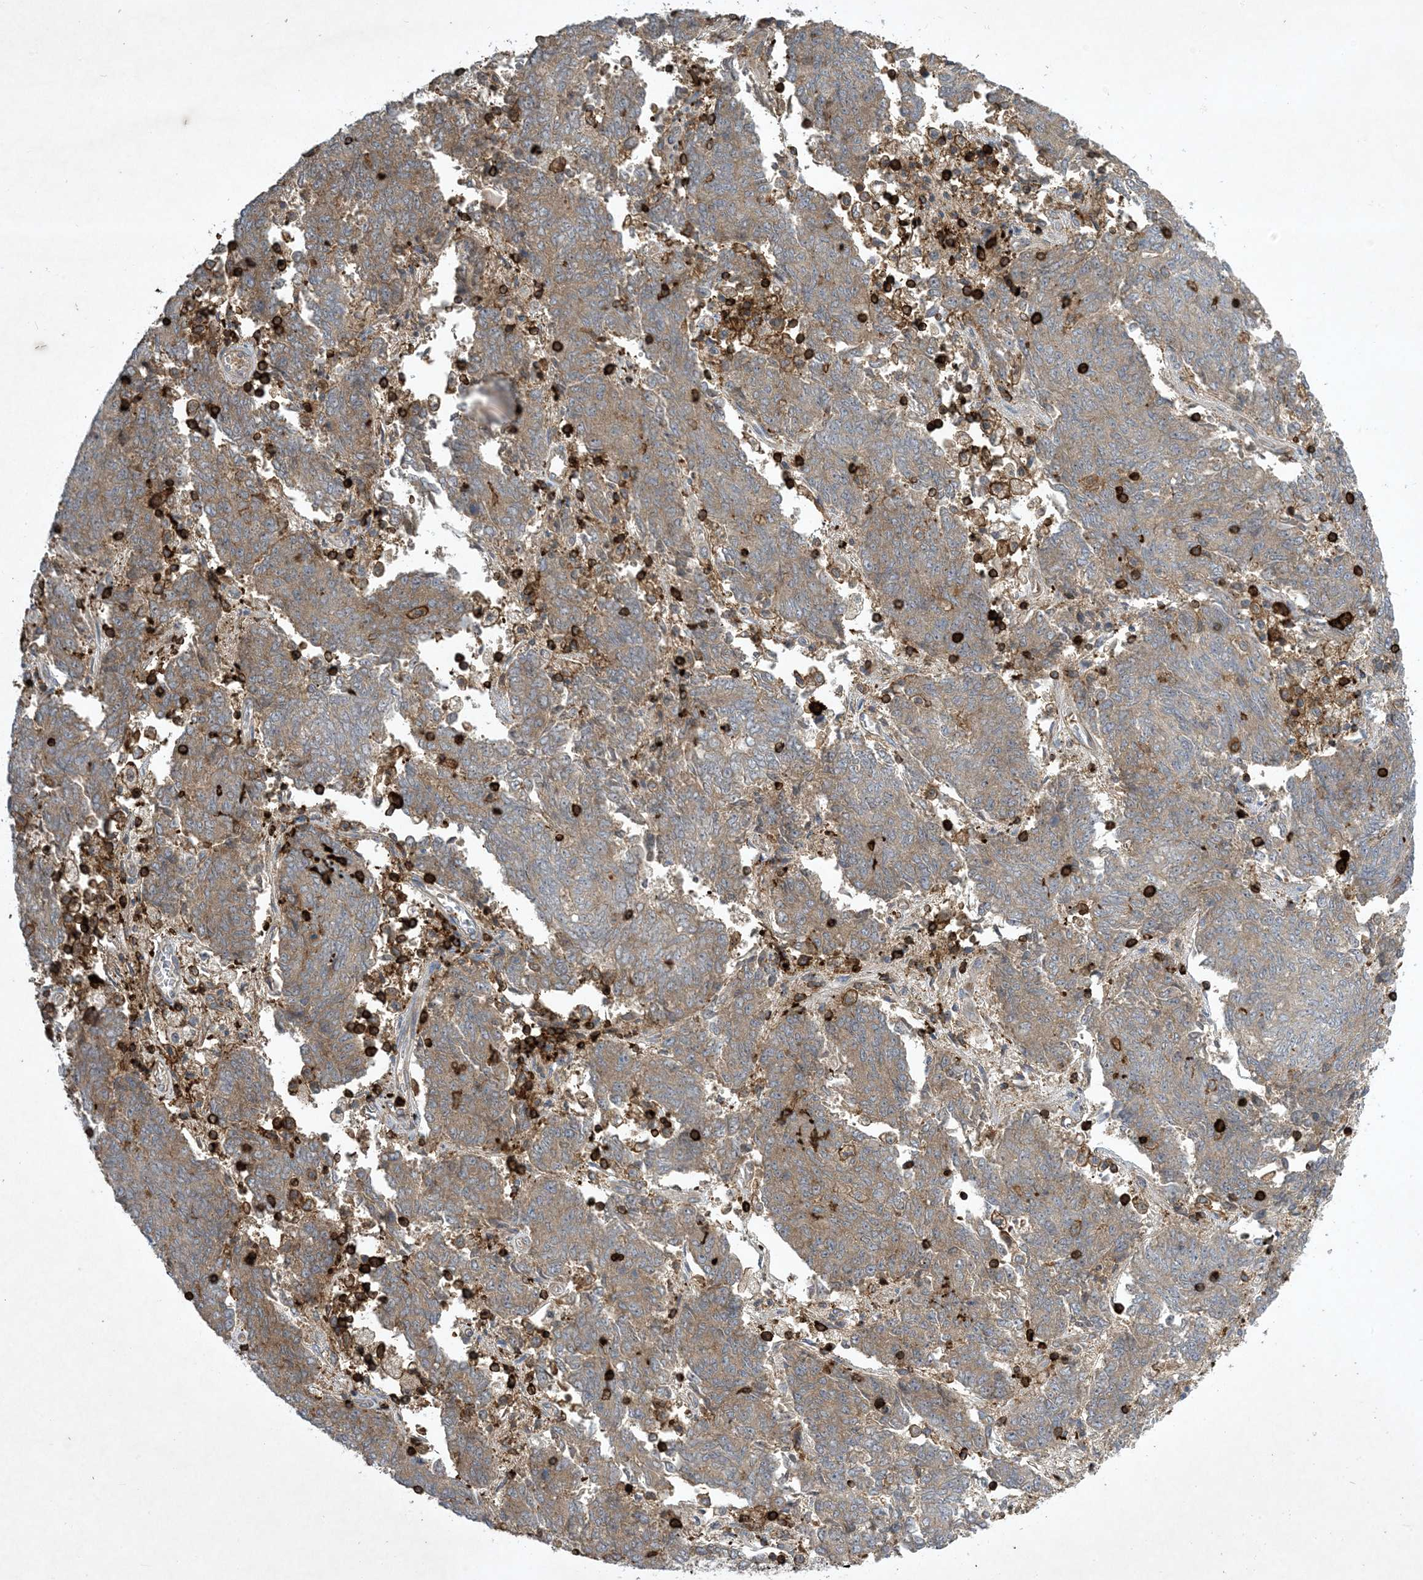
{"staining": {"intensity": "moderate", "quantity": ">75%", "location": "cytoplasmic/membranous"}, "tissue": "endometrial cancer", "cell_type": "Tumor cells", "image_type": "cancer", "snomed": [{"axis": "morphology", "description": "Adenocarcinoma, NOS"}, {"axis": "topography", "description": "Endometrium"}], "caption": "Moderate cytoplasmic/membranous protein staining is identified in about >75% of tumor cells in endometrial cancer (adenocarcinoma).", "gene": "AK9", "patient": {"sex": "female", "age": 80}}